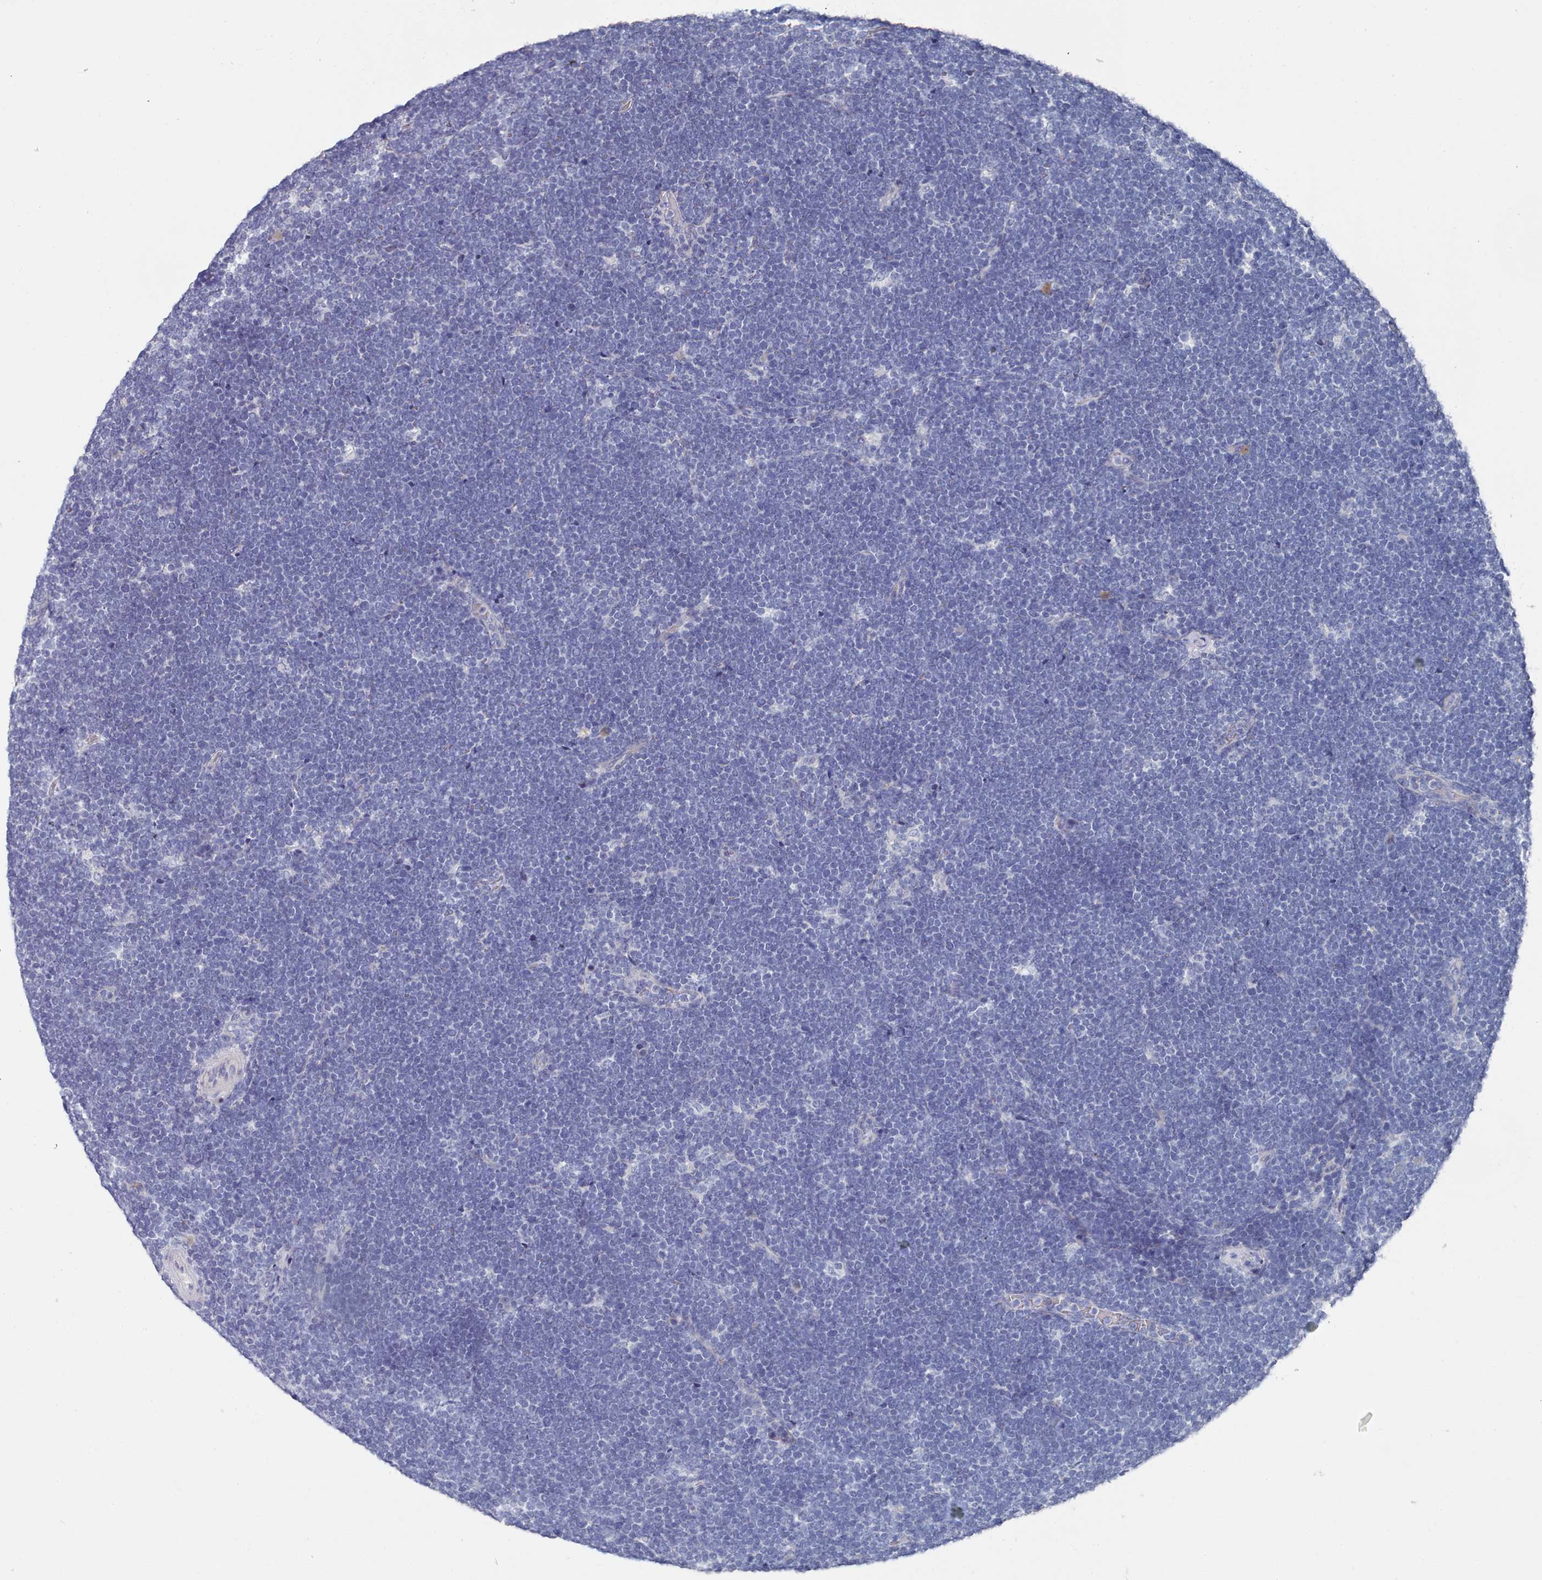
{"staining": {"intensity": "negative", "quantity": "none", "location": "none"}, "tissue": "lymphoma", "cell_type": "Tumor cells", "image_type": "cancer", "snomed": [{"axis": "morphology", "description": "Malignant lymphoma, non-Hodgkin's type, High grade"}, {"axis": "topography", "description": "Lymph node"}], "caption": "Lymphoma stained for a protein using IHC exhibits no positivity tumor cells.", "gene": "ACAD11", "patient": {"sex": "male", "age": 13}}